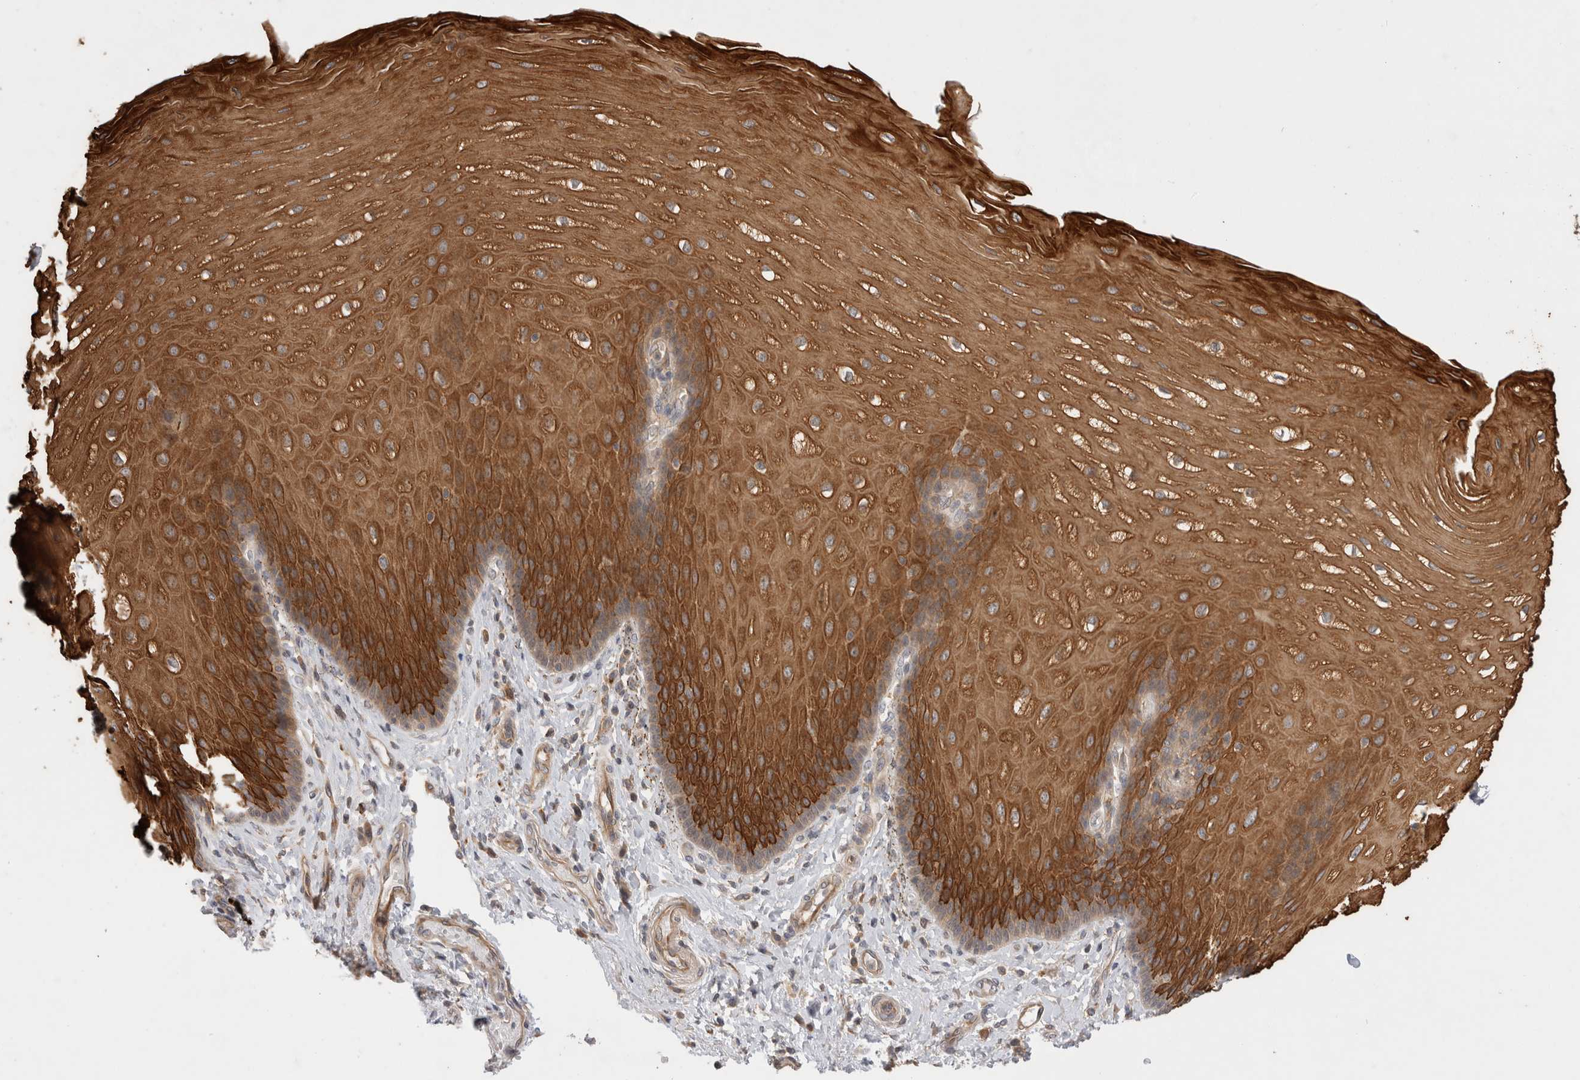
{"staining": {"intensity": "strong", "quantity": ">75%", "location": "cytoplasmic/membranous"}, "tissue": "esophagus", "cell_type": "Squamous epithelial cells", "image_type": "normal", "snomed": [{"axis": "morphology", "description": "Normal tissue, NOS"}, {"axis": "topography", "description": "Esophagus"}], "caption": "A high-resolution micrograph shows immunohistochemistry staining of unremarkable esophagus, which exhibits strong cytoplasmic/membranous staining in about >75% of squamous epithelial cells.", "gene": "VPS28", "patient": {"sex": "male", "age": 54}}